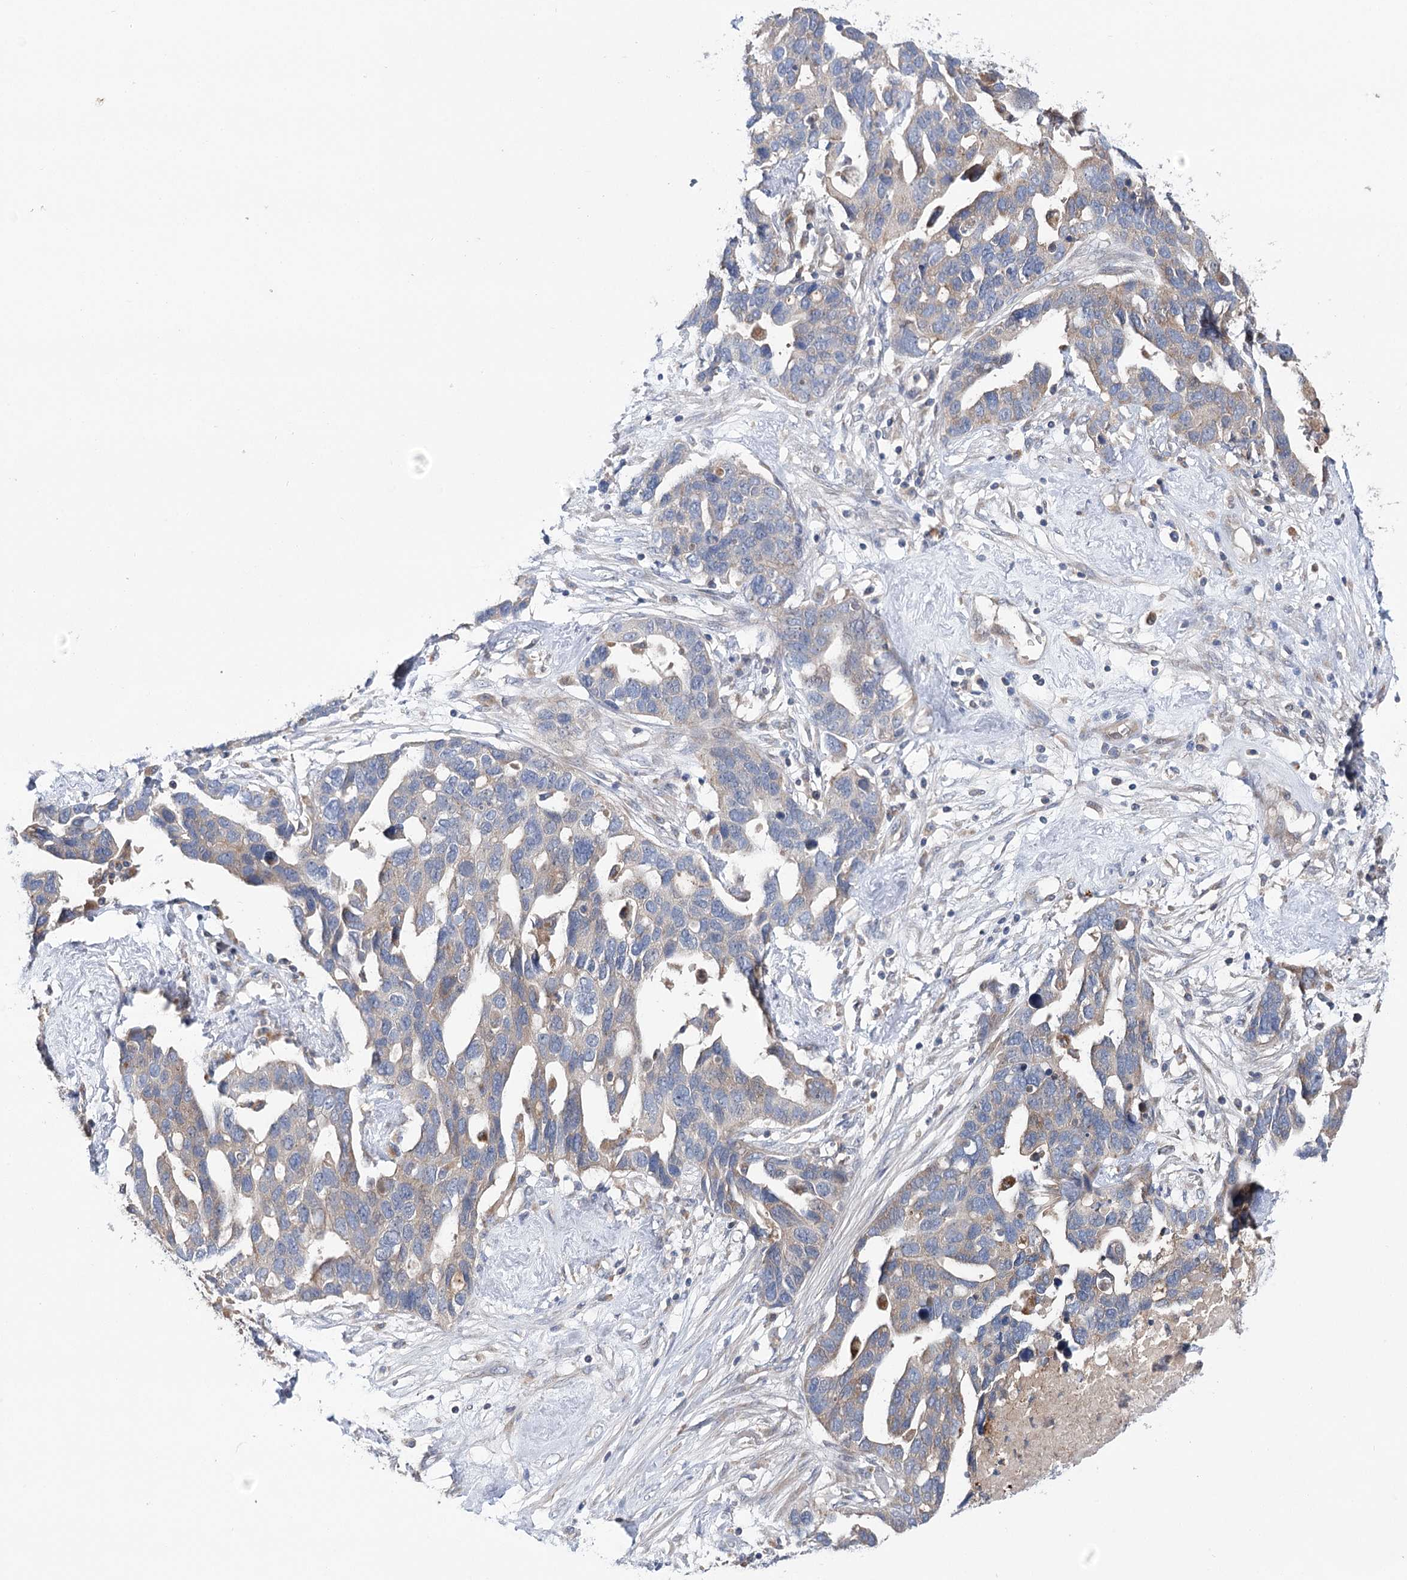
{"staining": {"intensity": "weak", "quantity": "25%-75%", "location": "cytoplasmic/membranous"}, "tissue": "ovarian cancer", "cell_type": "Tumor cells", "image_type": "cancer", "snomed": [{"axis": "morphology", "description": "Cystadenocarcinoma, serous, NOS"}, {"axis": "topography", "description": "Ovary"}], "caption": "Brown immunohistochemical staining in serous cystadenocarcinoma (ovarian) shows weak cytoplasmic/membranous expression in approximately 25%-75% of tumor cells.", "gene": "VPS37B", "patient": {"sex": "female", "age": 54}}